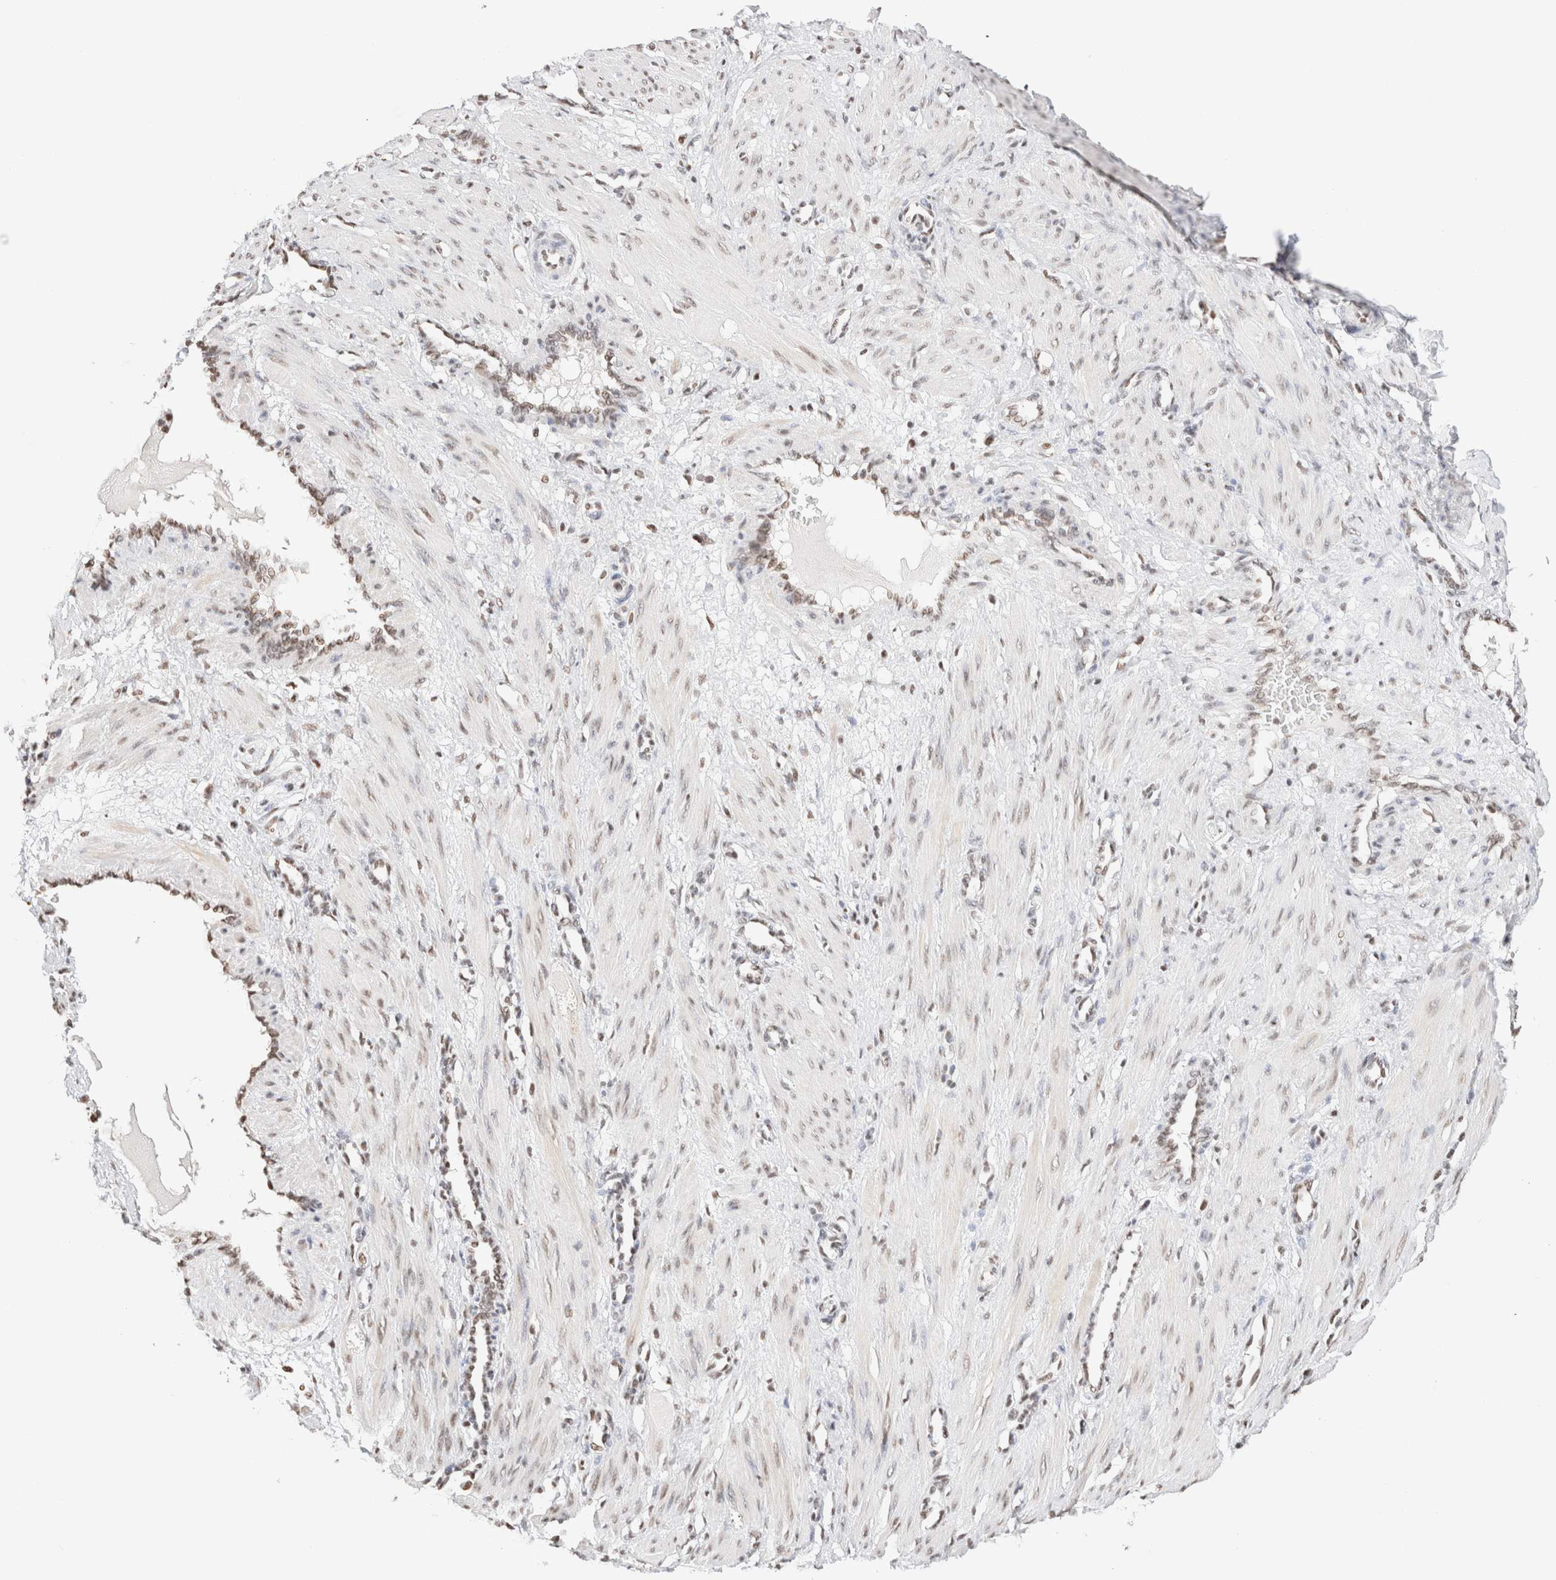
{"staining": {"intensity": "weak", "quantity": "<25%", "location": "nuclear"}, "tissue": "smooth muscle", "cell_type": "Smooth muscle cells", "image_type": "normal", "snomed": [{"axis": "morphology", "description": "Normal tissue, NOS"}, {"axis": "topography", "description": "Endometrium"}], "caption": "A photomicrograph of human smooth muscle is negative for staining in smooth muscle cells. (DAB (3,3'-diaminobenzidine) immunohistochemistry (IHC), high magnification).", "gene": "SUPT3H", "patient": {"sex": "female", "age": 33}}